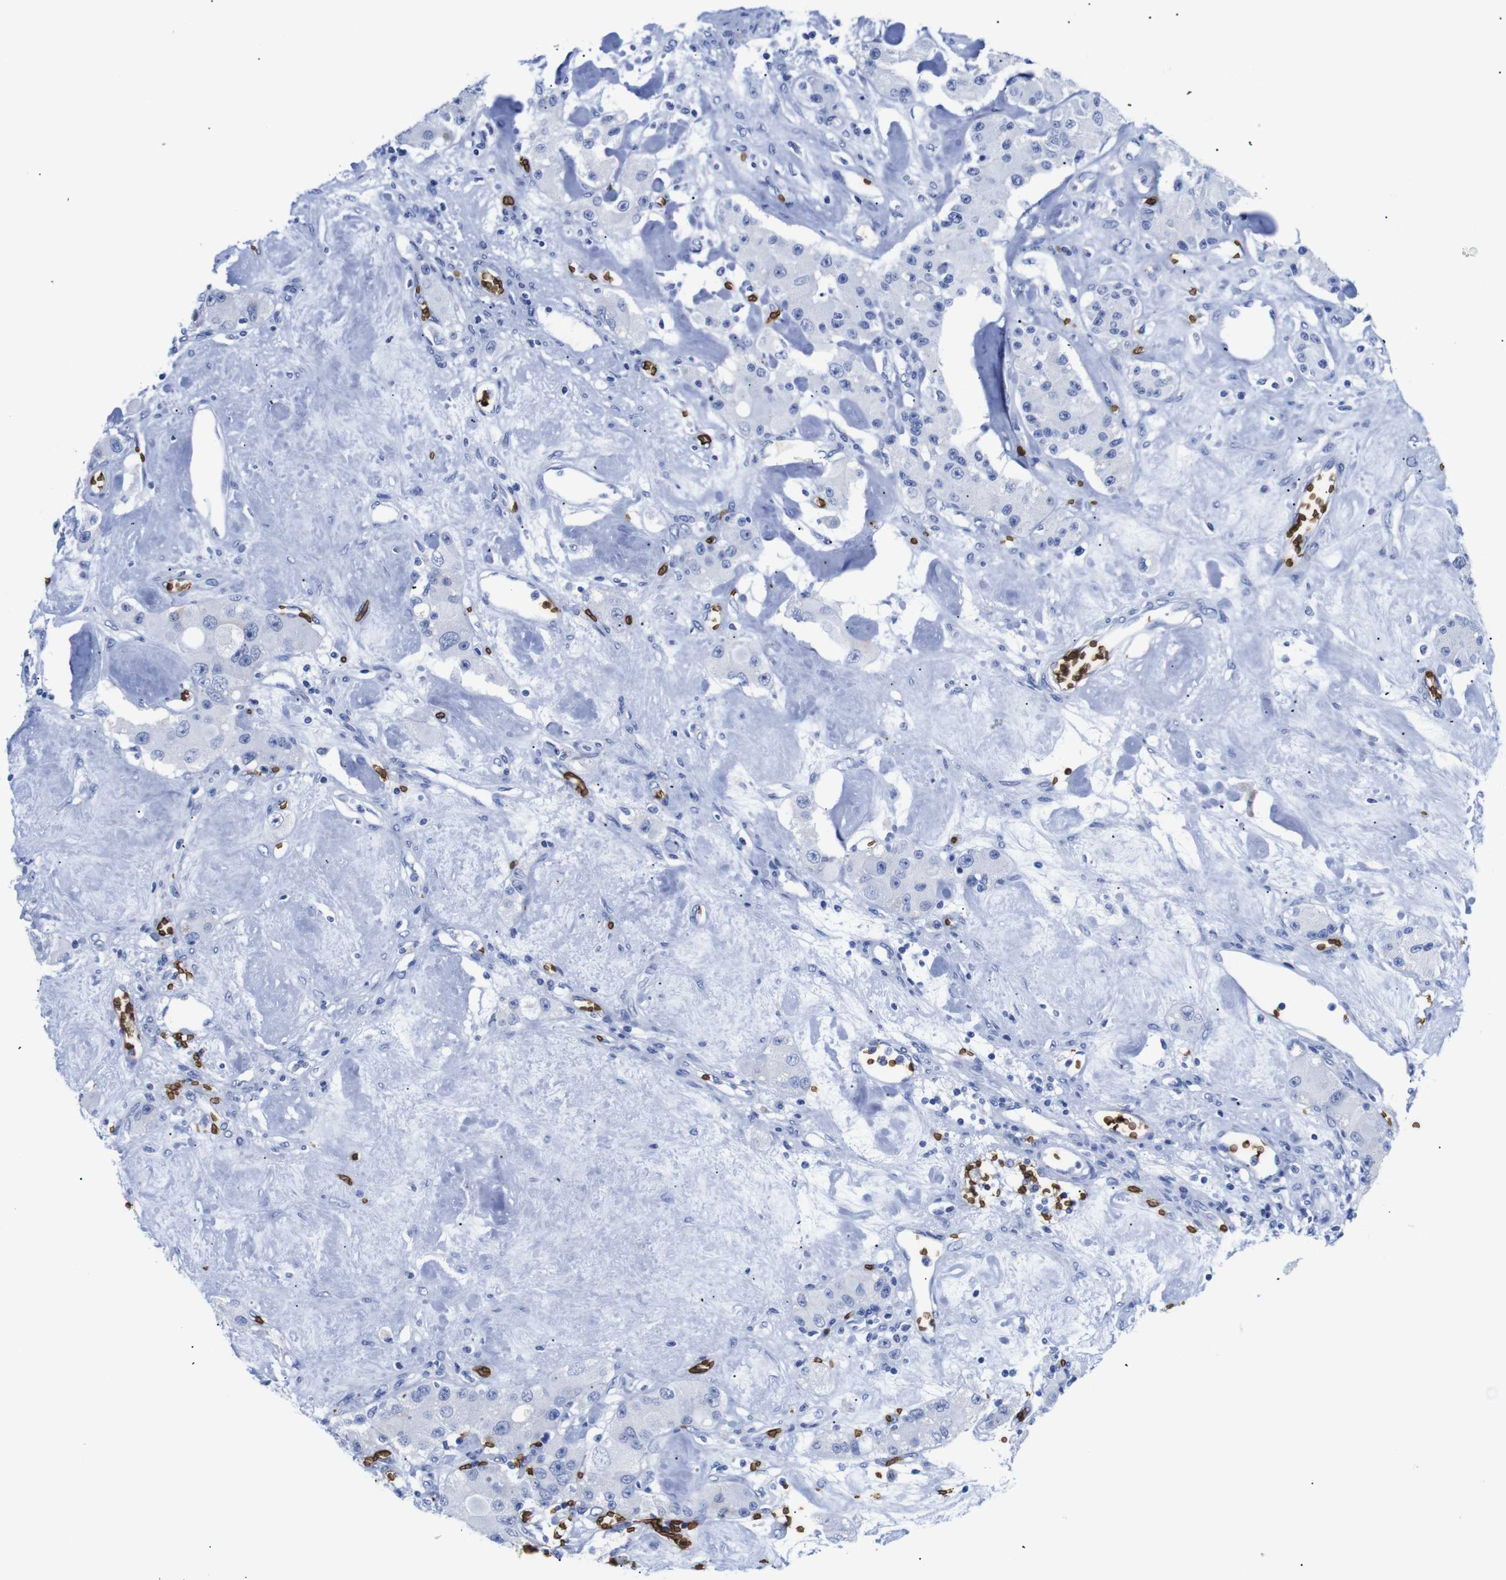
{"staining": {"intensity": "negative", "quantity": "none", "location": "none"}, "tissue": "carcinoid", "cell_type": "Tumor cells", "image_type": "cancer", "snomed": [{"axis": "morphology", "description": "Carcinoid, malignant, NOS"}, {"axis": "topography", "description": "Pancreas"}], "caption": "Immunohistochemical staining of human carcinoid demonstrates no significant positivity in tumor cells. (DAB (3,3'-diaminobenzidine) IHC visualized using brightfield microscopy, high magnification).", "gene": "S1PR2", "patient": {"sex": "male", "age": 41}}